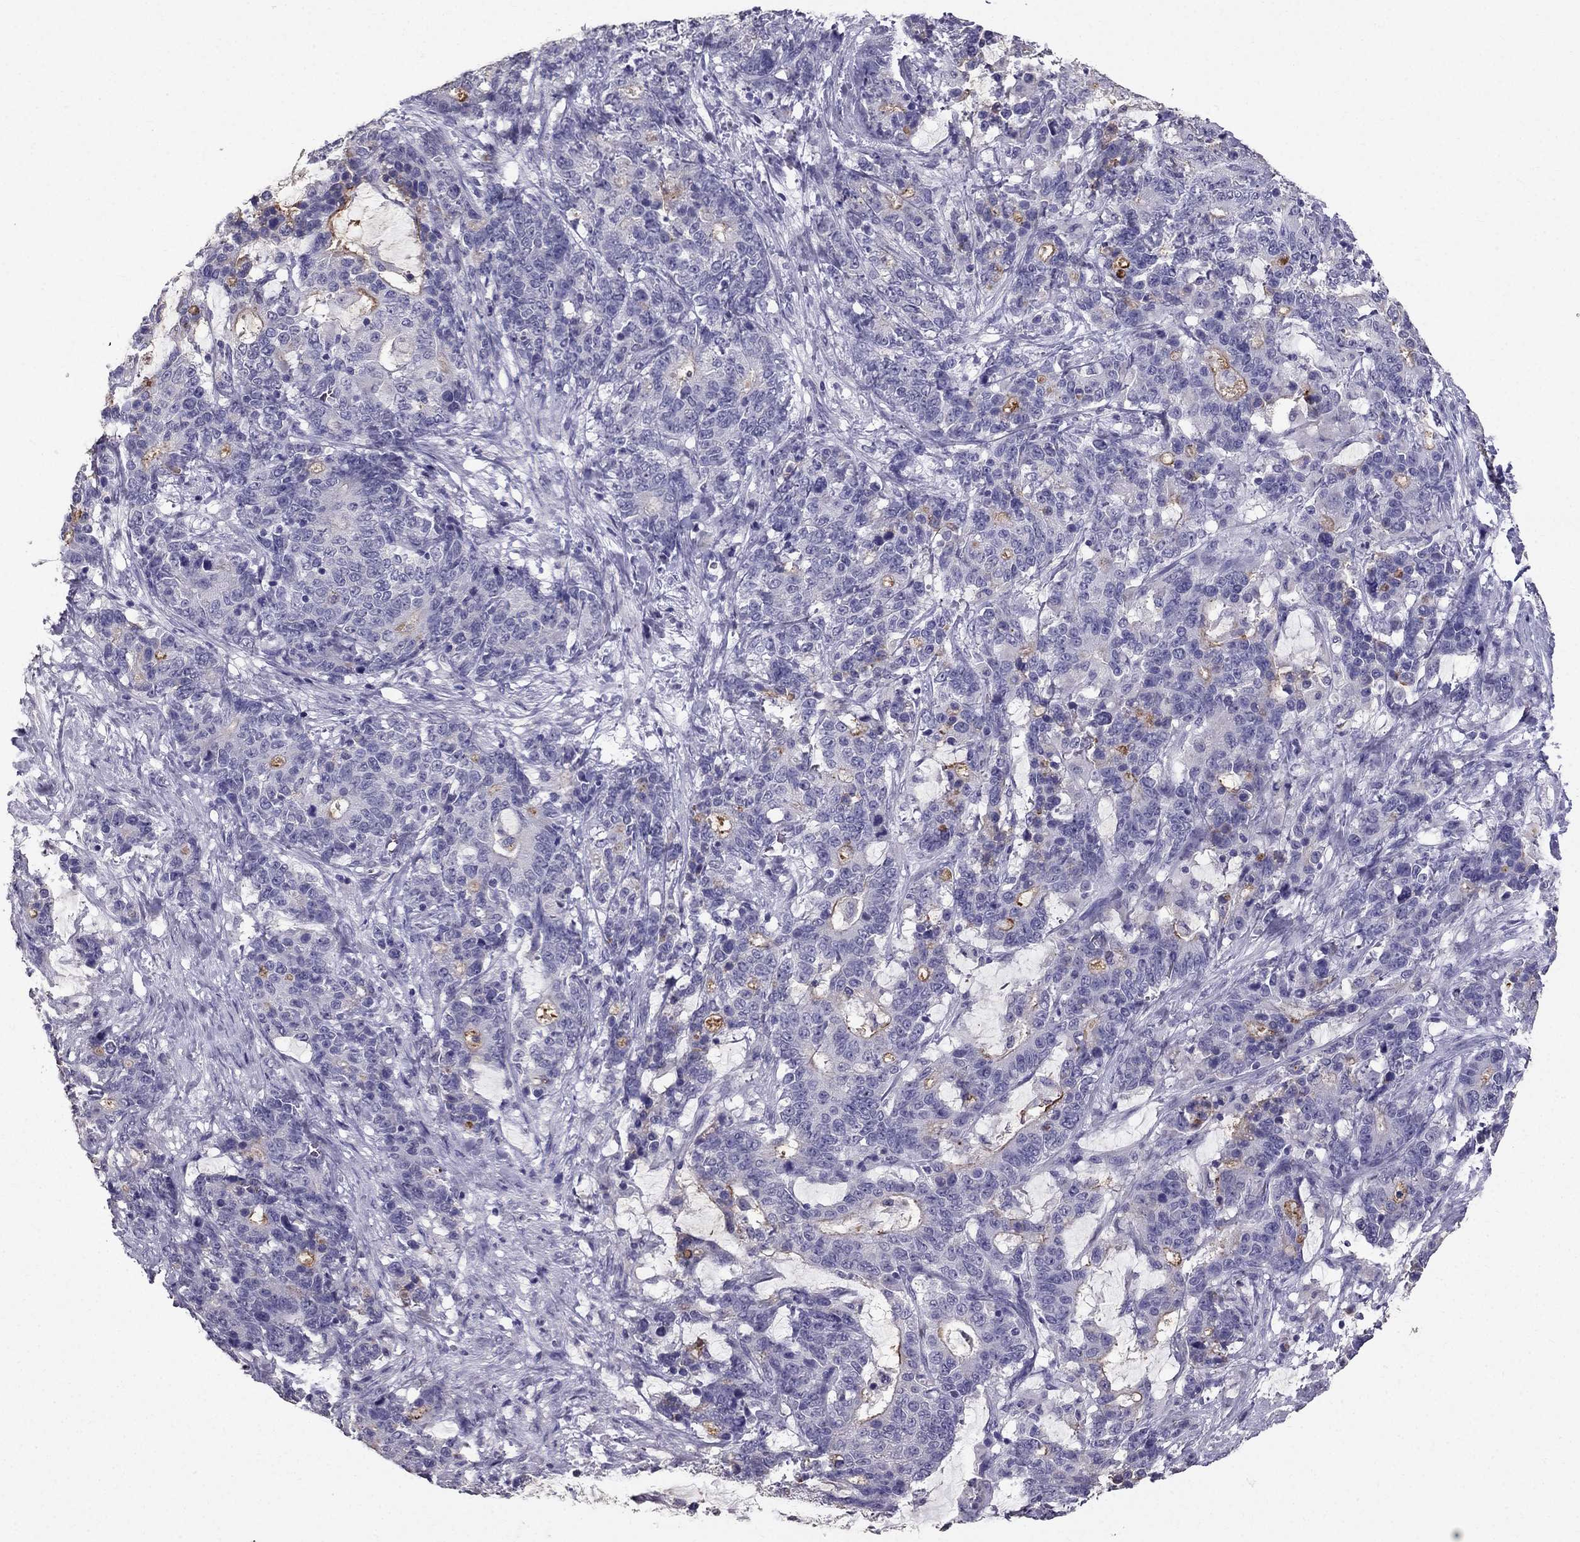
{"staining": {"intensity": "moderate", "quantity": "<25%", "location": "cytoplasmic/membranous"}, "tissue": "stomach cancer", "cell_type": "Tumor cells", "image_type": "cancer", "snomed": [{"axis": "morphology", "description": "Normal tissue, NOS"}, {"axis": "morphology", "description": "Adenocarcinoma, NOS"}, {"axis": "topography", "description": "Stomach"}], "caption": "This is a histology image of immunohistochemistry staining of adenocarcinoma (stomach), which shows moderate positivity in the cytoplasmic/membranous of tumor cells.", "gene": "SCG5", "patient": {"sex": "female", "age": 64}}